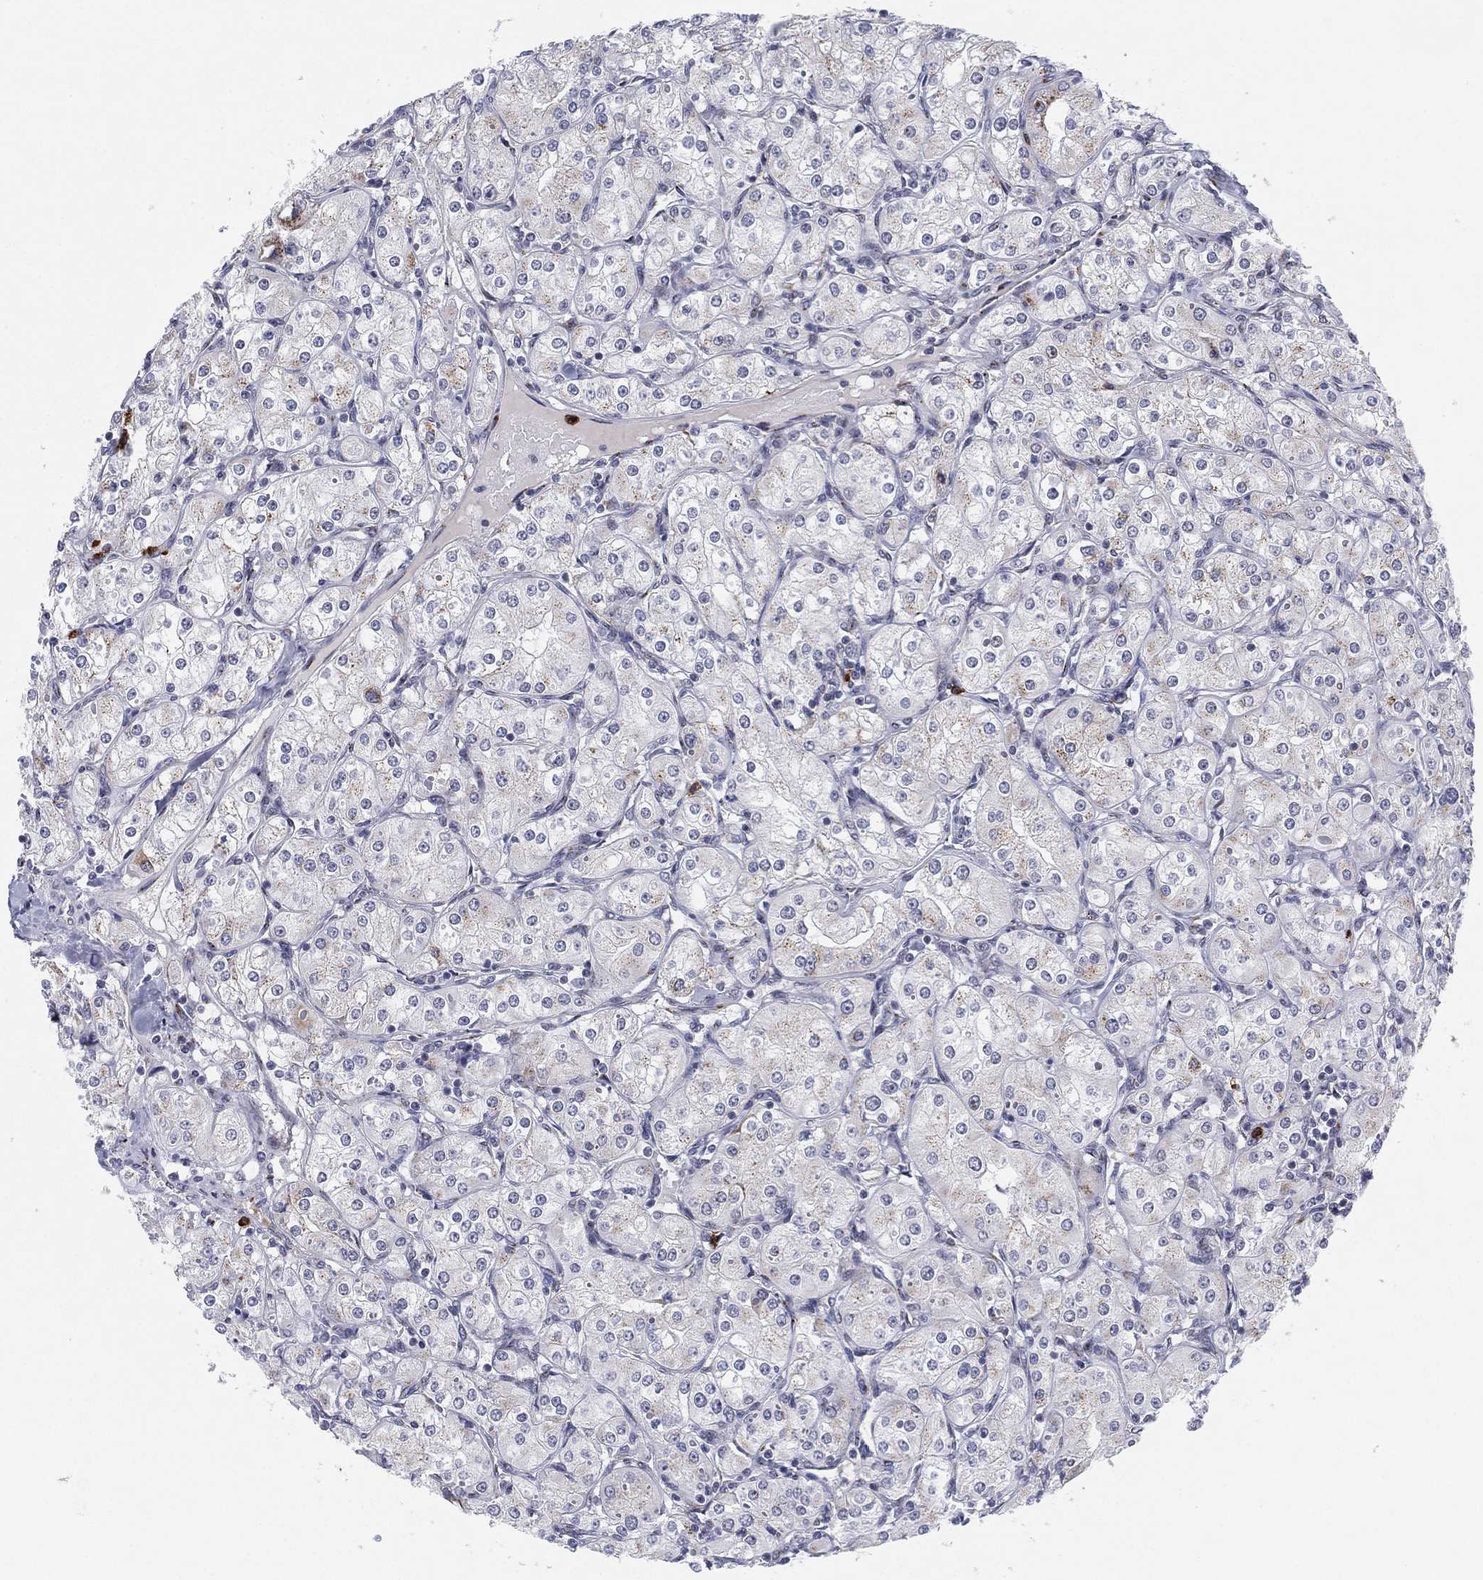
{"staining": {"intensity": "negative", "quantity": "none", "location": "none"}, "tissue": "renal cancer", "cell_type": "Tumor cells", "image_type": "cancer", "snomed": [{"axis": "morphology", "description": "Adenocarcinoma, NOS"}, {"axis": "topography", "description": "Kidney"}], "caption": "The micrograph displays no significant expression in tumor cells of renal adenocarcinoma.", "gene": "CD177", "patient": {"sex": "male", "age": 77}}